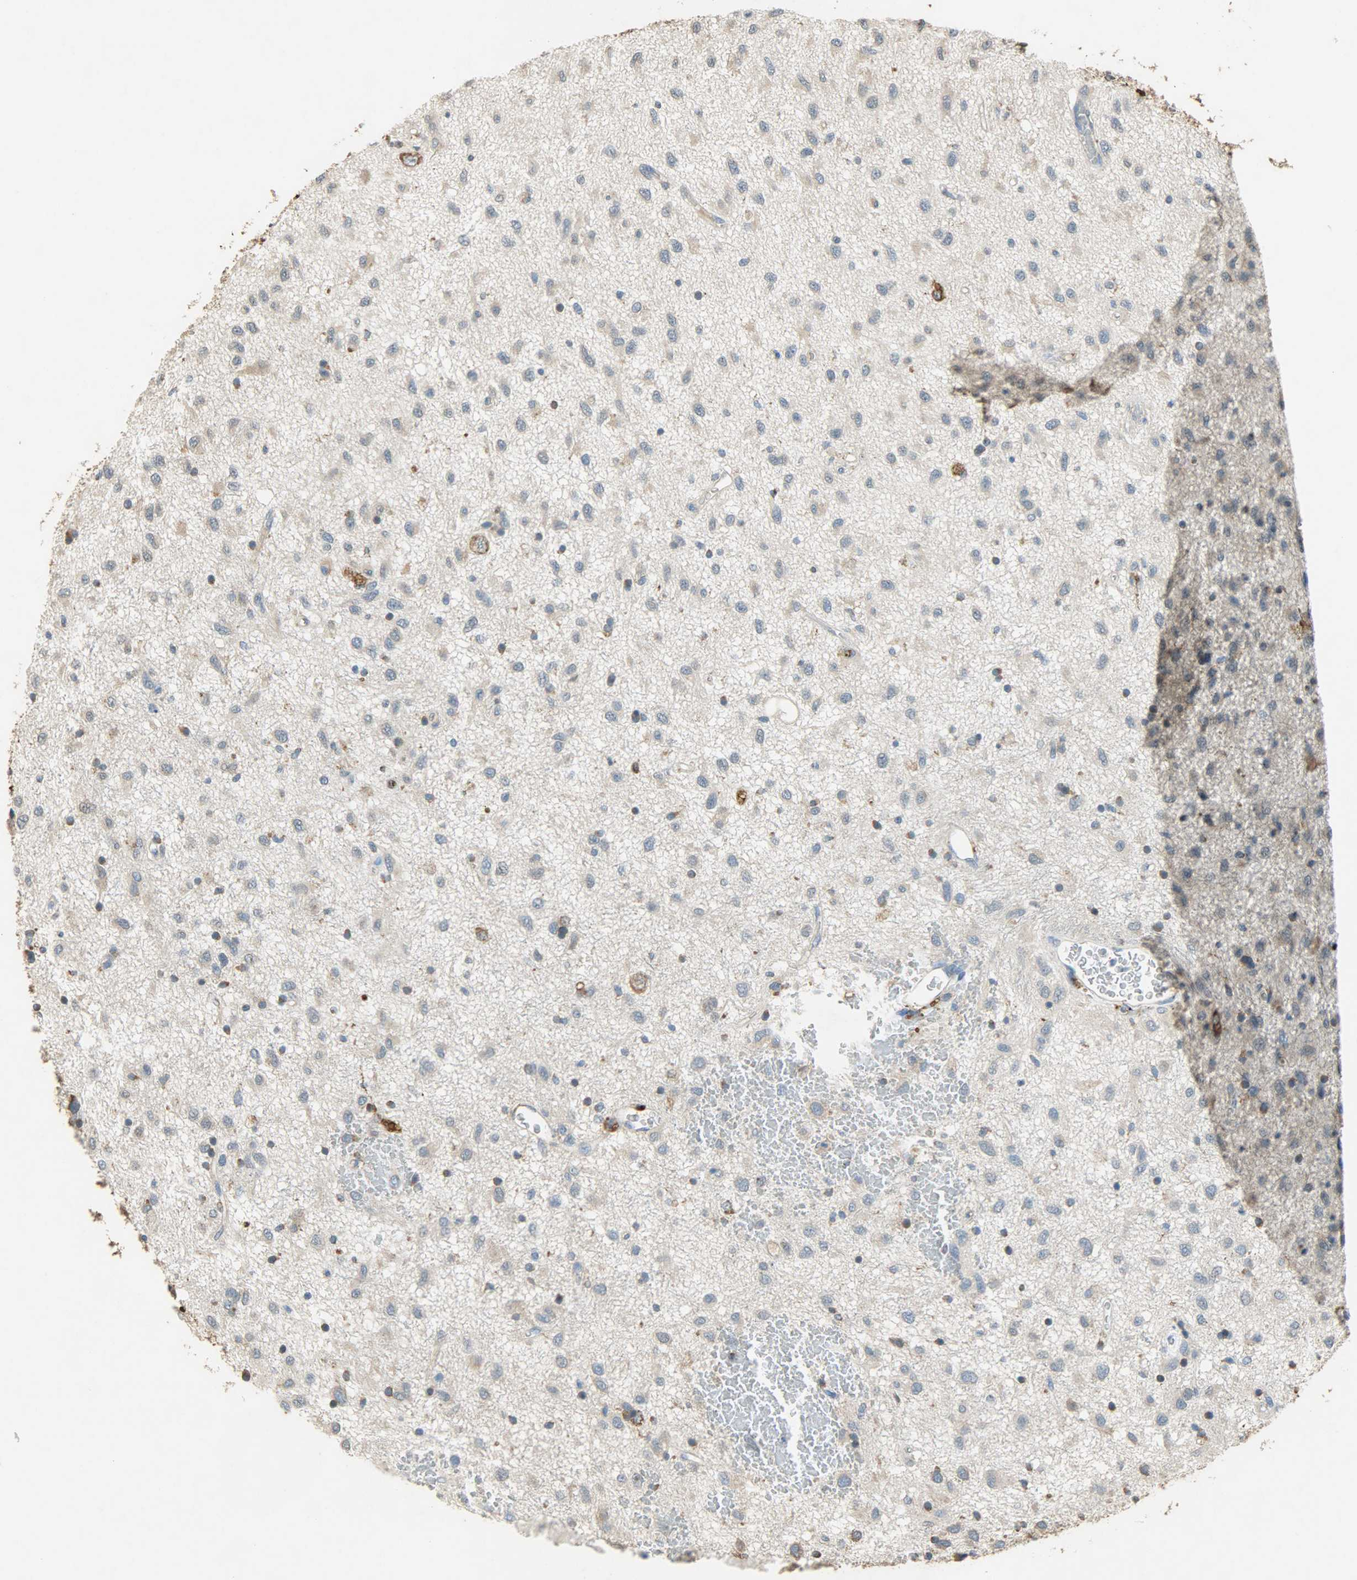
{"staining": {"intensity": "weak", "quantity": ">75%", "location": "cytoplasmic/membranous"}, "tissue": "glioma", "cell_type": "Tumor cells", "image_type": "cancer", "snomed": [{"axis": "morphology", "description": "Glioma, malignant, Low grade"}, {"axis": "topography", "description": "Brain"}], "caption": "Weak cytoplasmic/membranous positivity for a protein is seen in approximately >75% of tumor cells of malignant glioma (low-grade) using immunohistochemistry (IHC).", "gene": "HSPA5", "patient": {"sex": "male", "age": 77}}